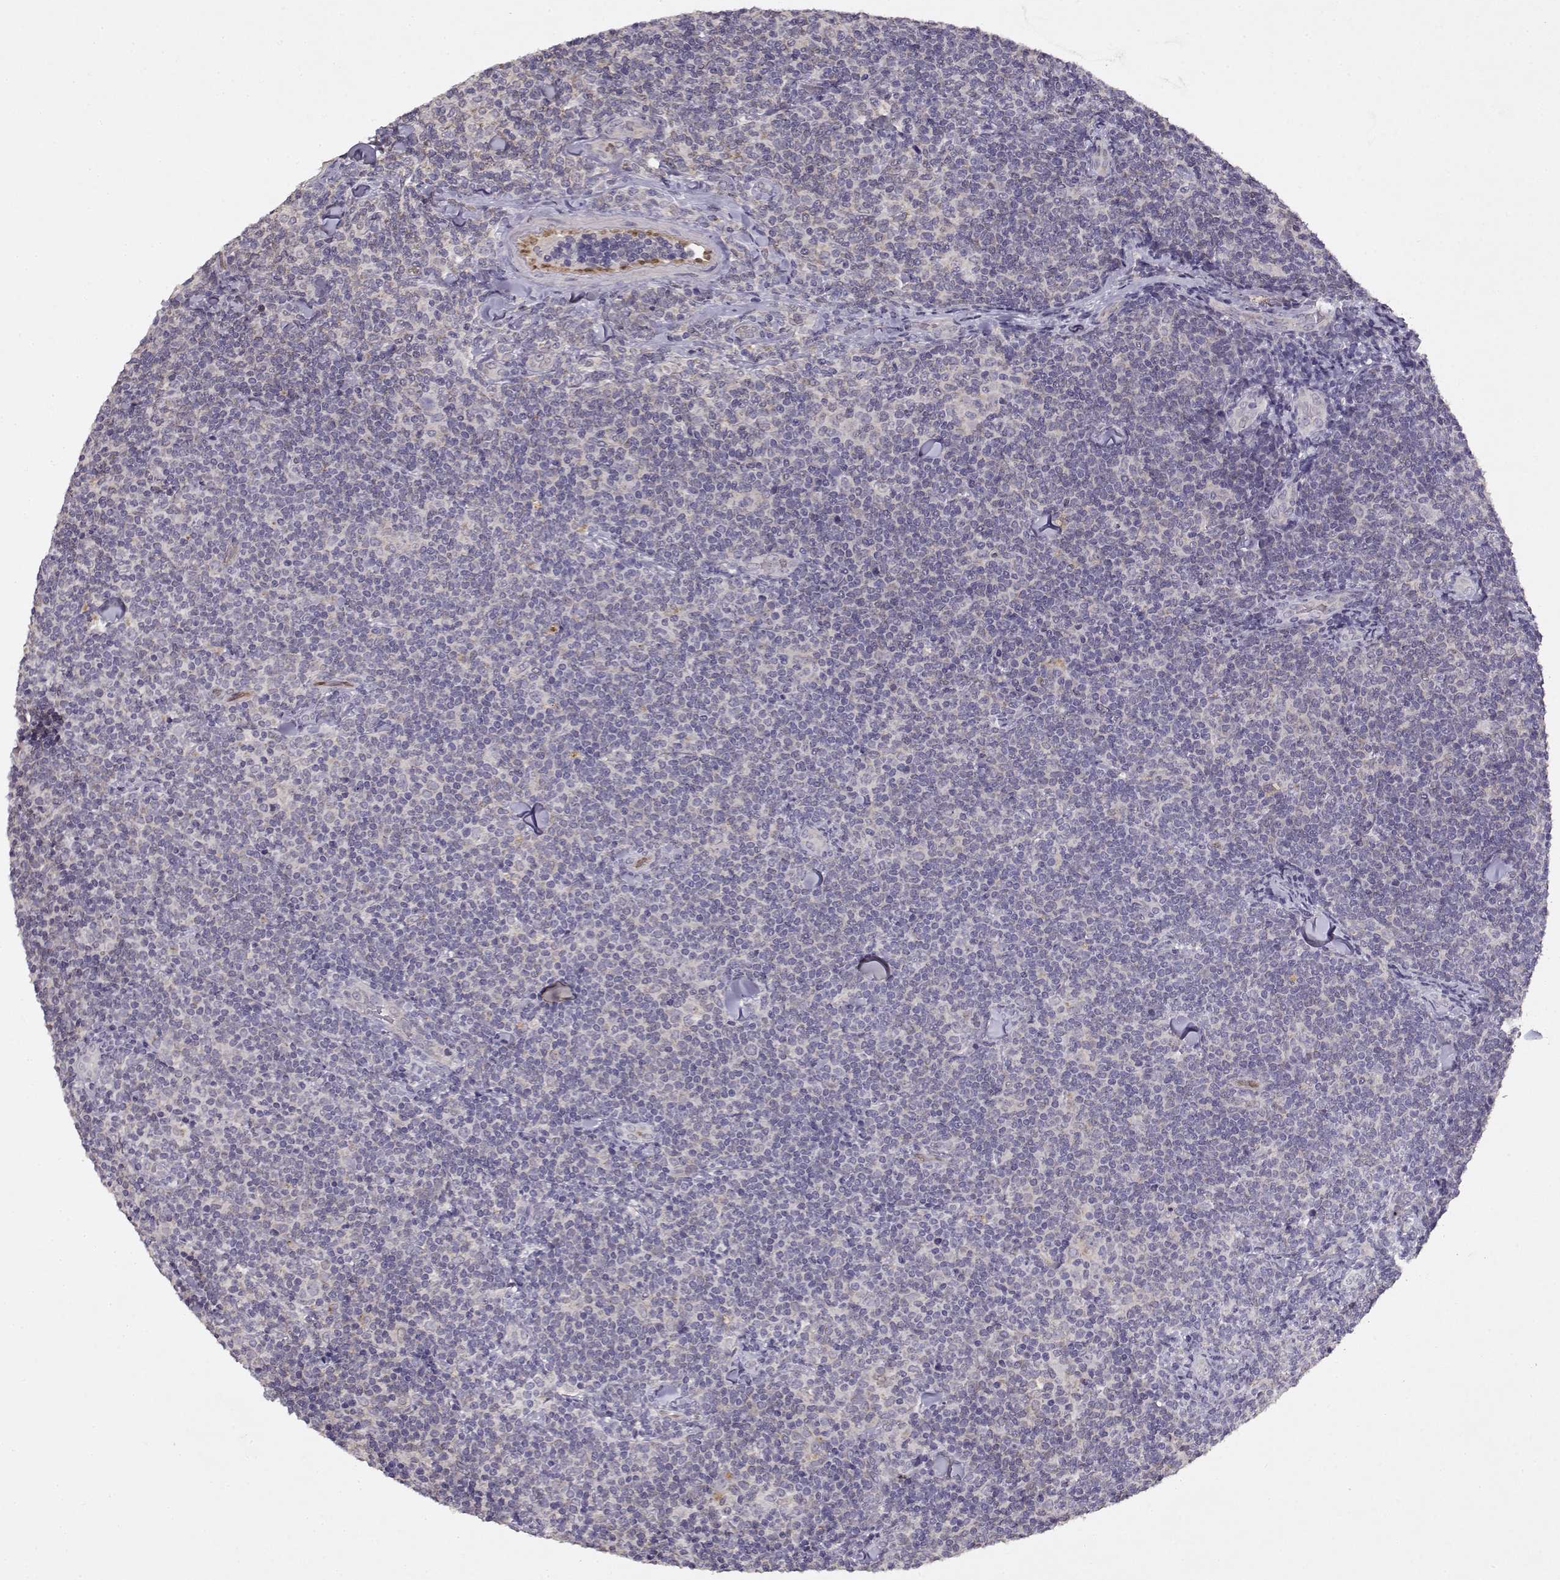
{"staining": {"intensity": "negative", "quantity": "none", "location": "none"}, "tissue": "lymphoma", "cell_type": "Tumor cells", "image_type": "cancer", "snomed": [{"axis": "morphology", "description": "Malignant lymphoma, non-Hodgkin's type, Low grade"}, {"axis": "topography", "description": "Lymph node"}], "caption": "Histopathology image shows no protein staining in tumor cells of low-grade malignant lymphoma, non-Hodgkin's type tissue.", "gene": "BMX", "patient": {"sex": "female", "age": 56}}